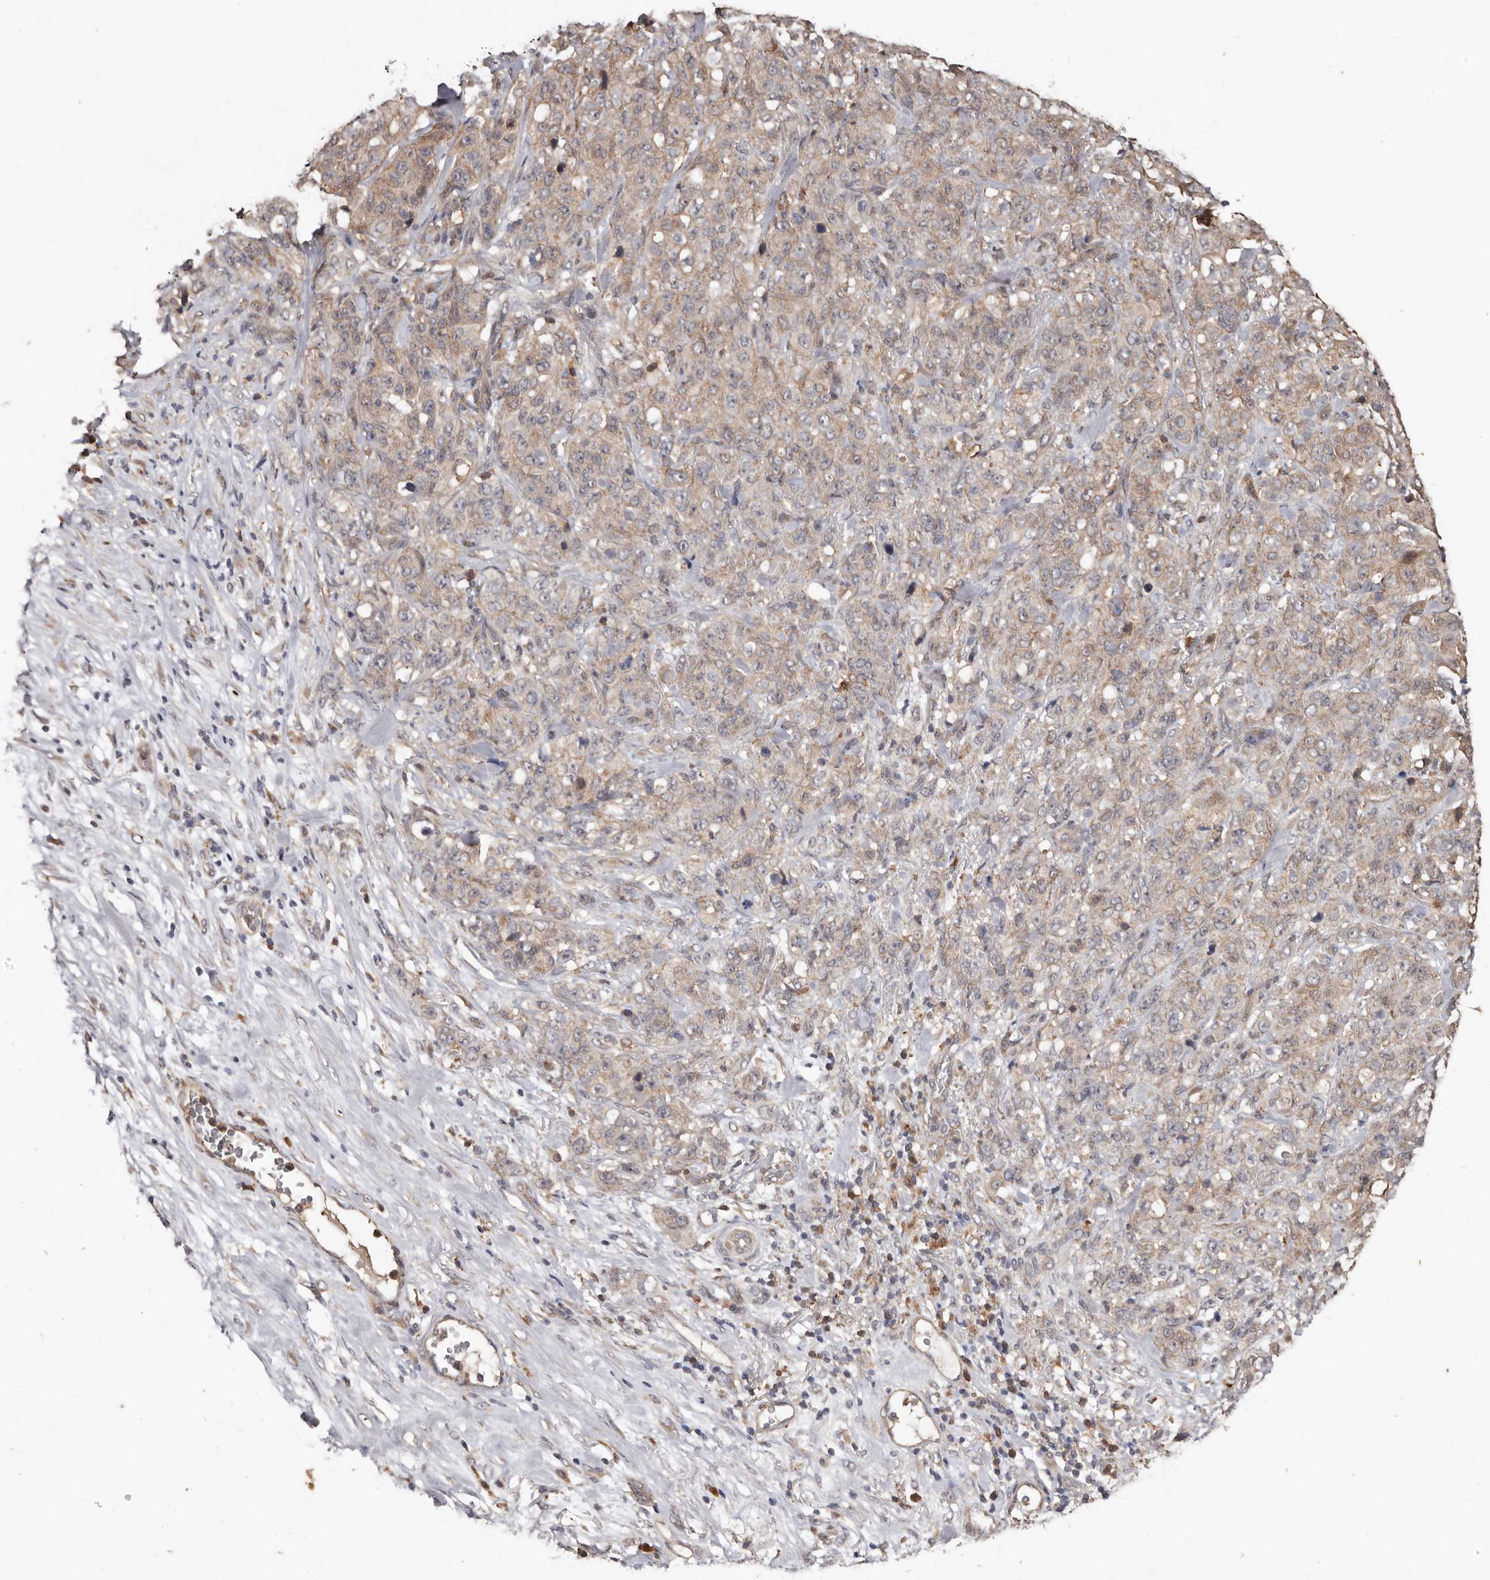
{"staining": {"intensity": "weak", "quantity": ">75%", "location": "cytoplasmic/membranous"}, "tissue": "stomach cancer", "cell_type": "Tumor cells", "image_type": "cancer", "snomed": [{"axis": "morphology", "description": "Adenocarcinoma, NOS"}, {"axis": "topography", "description": "Stomach"}], "caption": "Stomach adenocarcinoma stained for a protein shows weak cytoplasmic/membranous positivity in tumor cells. Nuclei are stained in blue.", "gene": "RSPO2", "patient": {"sex": "male", "age": 48}}